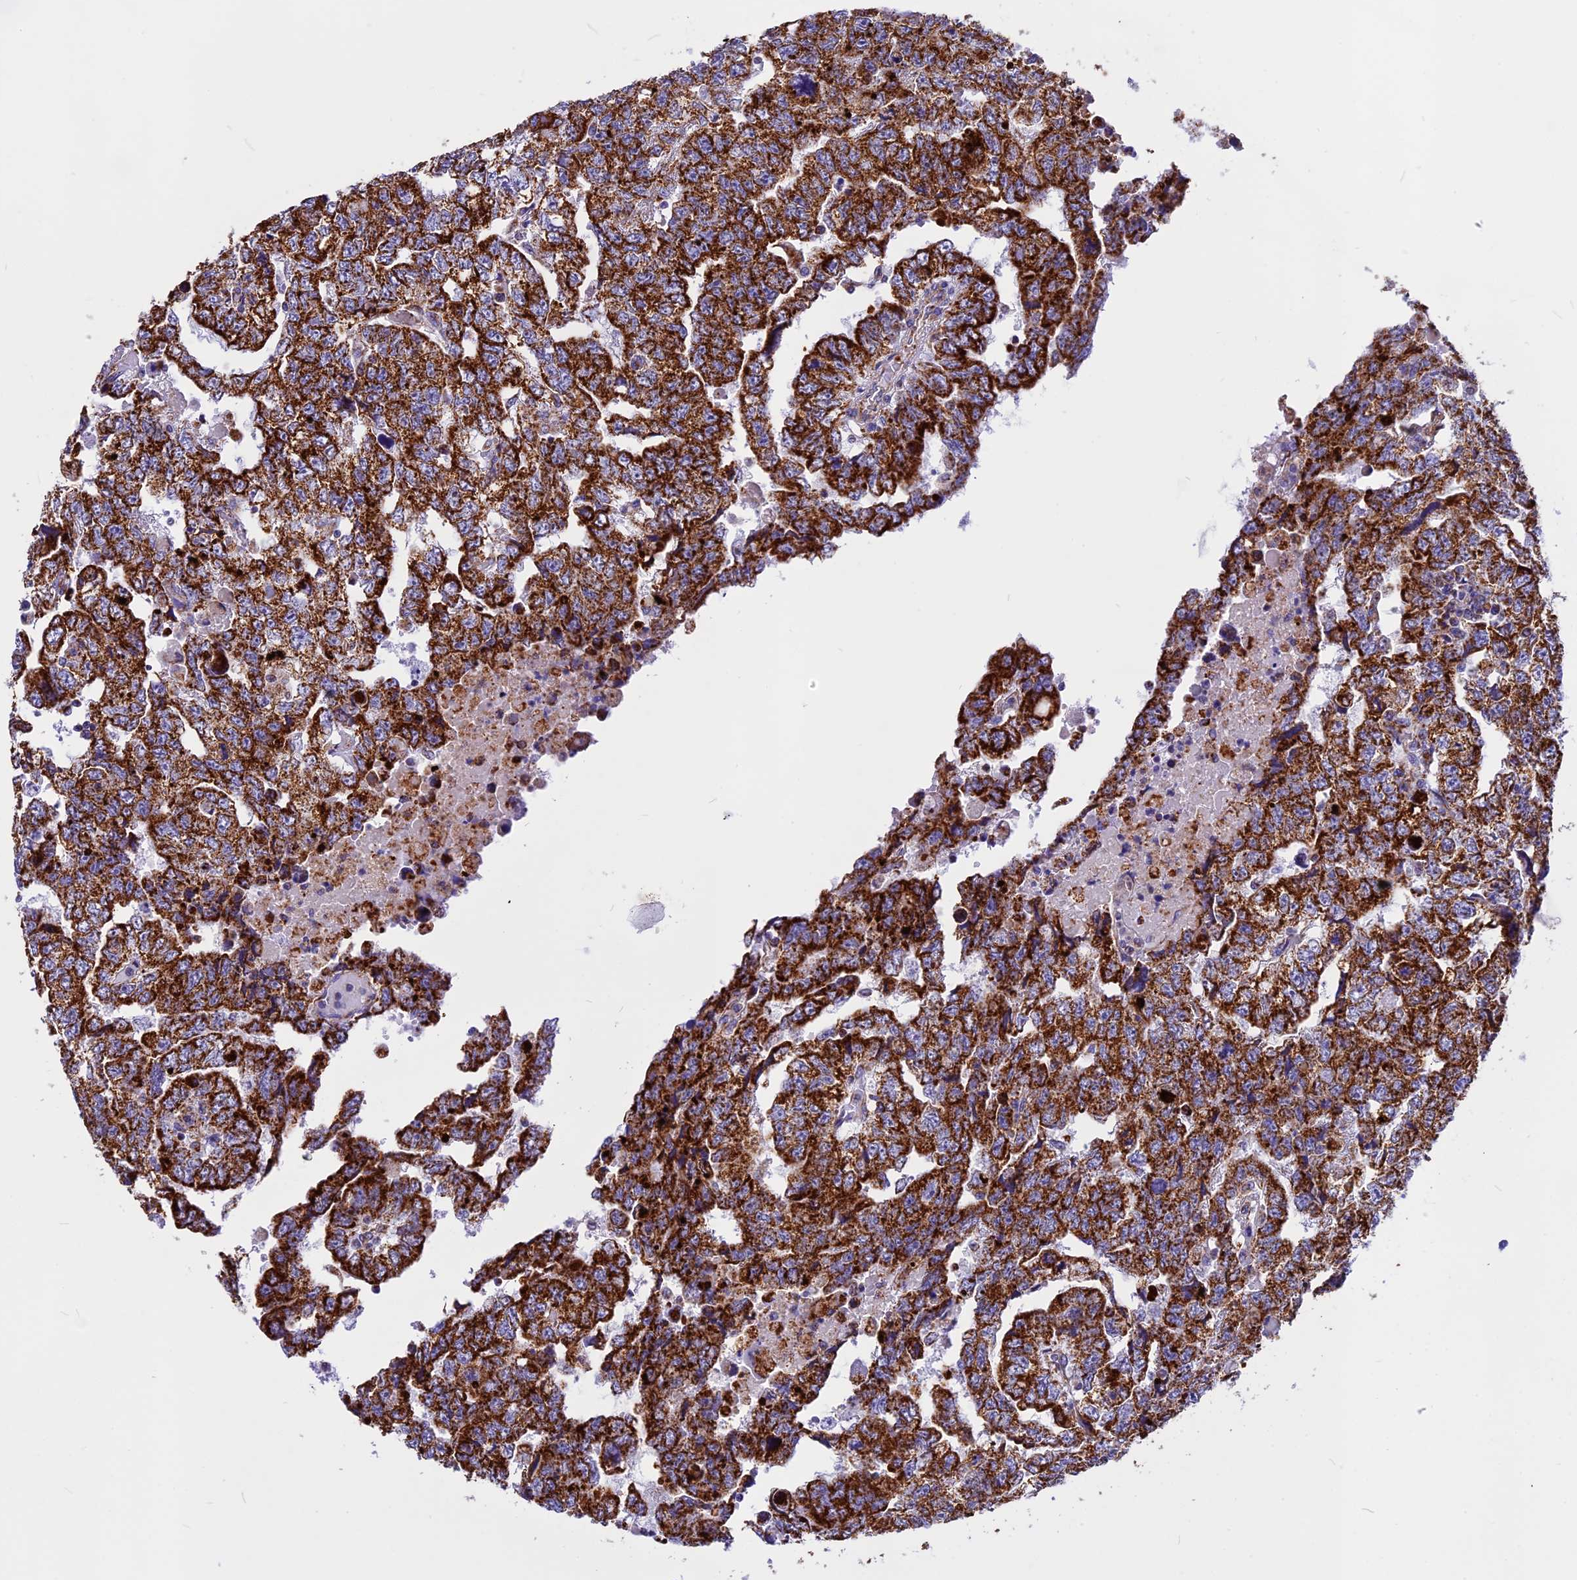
{"staining": {"intensity": "strong", "quantity": ">75%", "location": "cytoplasmic/membranous"}, "tissue": "testis cancer", "cell_type": "Tumor cells", "image_type": "cancer", "snomed": [{"axis": "morphology", "description": "Carcinoma, Embryonal, NOS"}, {"axis": "topography", "description": "Testis"}], "caption": "IHC image of human testis embryonal carcinoma stained for a protein (brown), which exhibits high levels of strong cytoplasmic/membranous positivity in about >75% of tumor cells.", "gene": "VDAC2", "patient": {"sex": "male", "age": 36}}